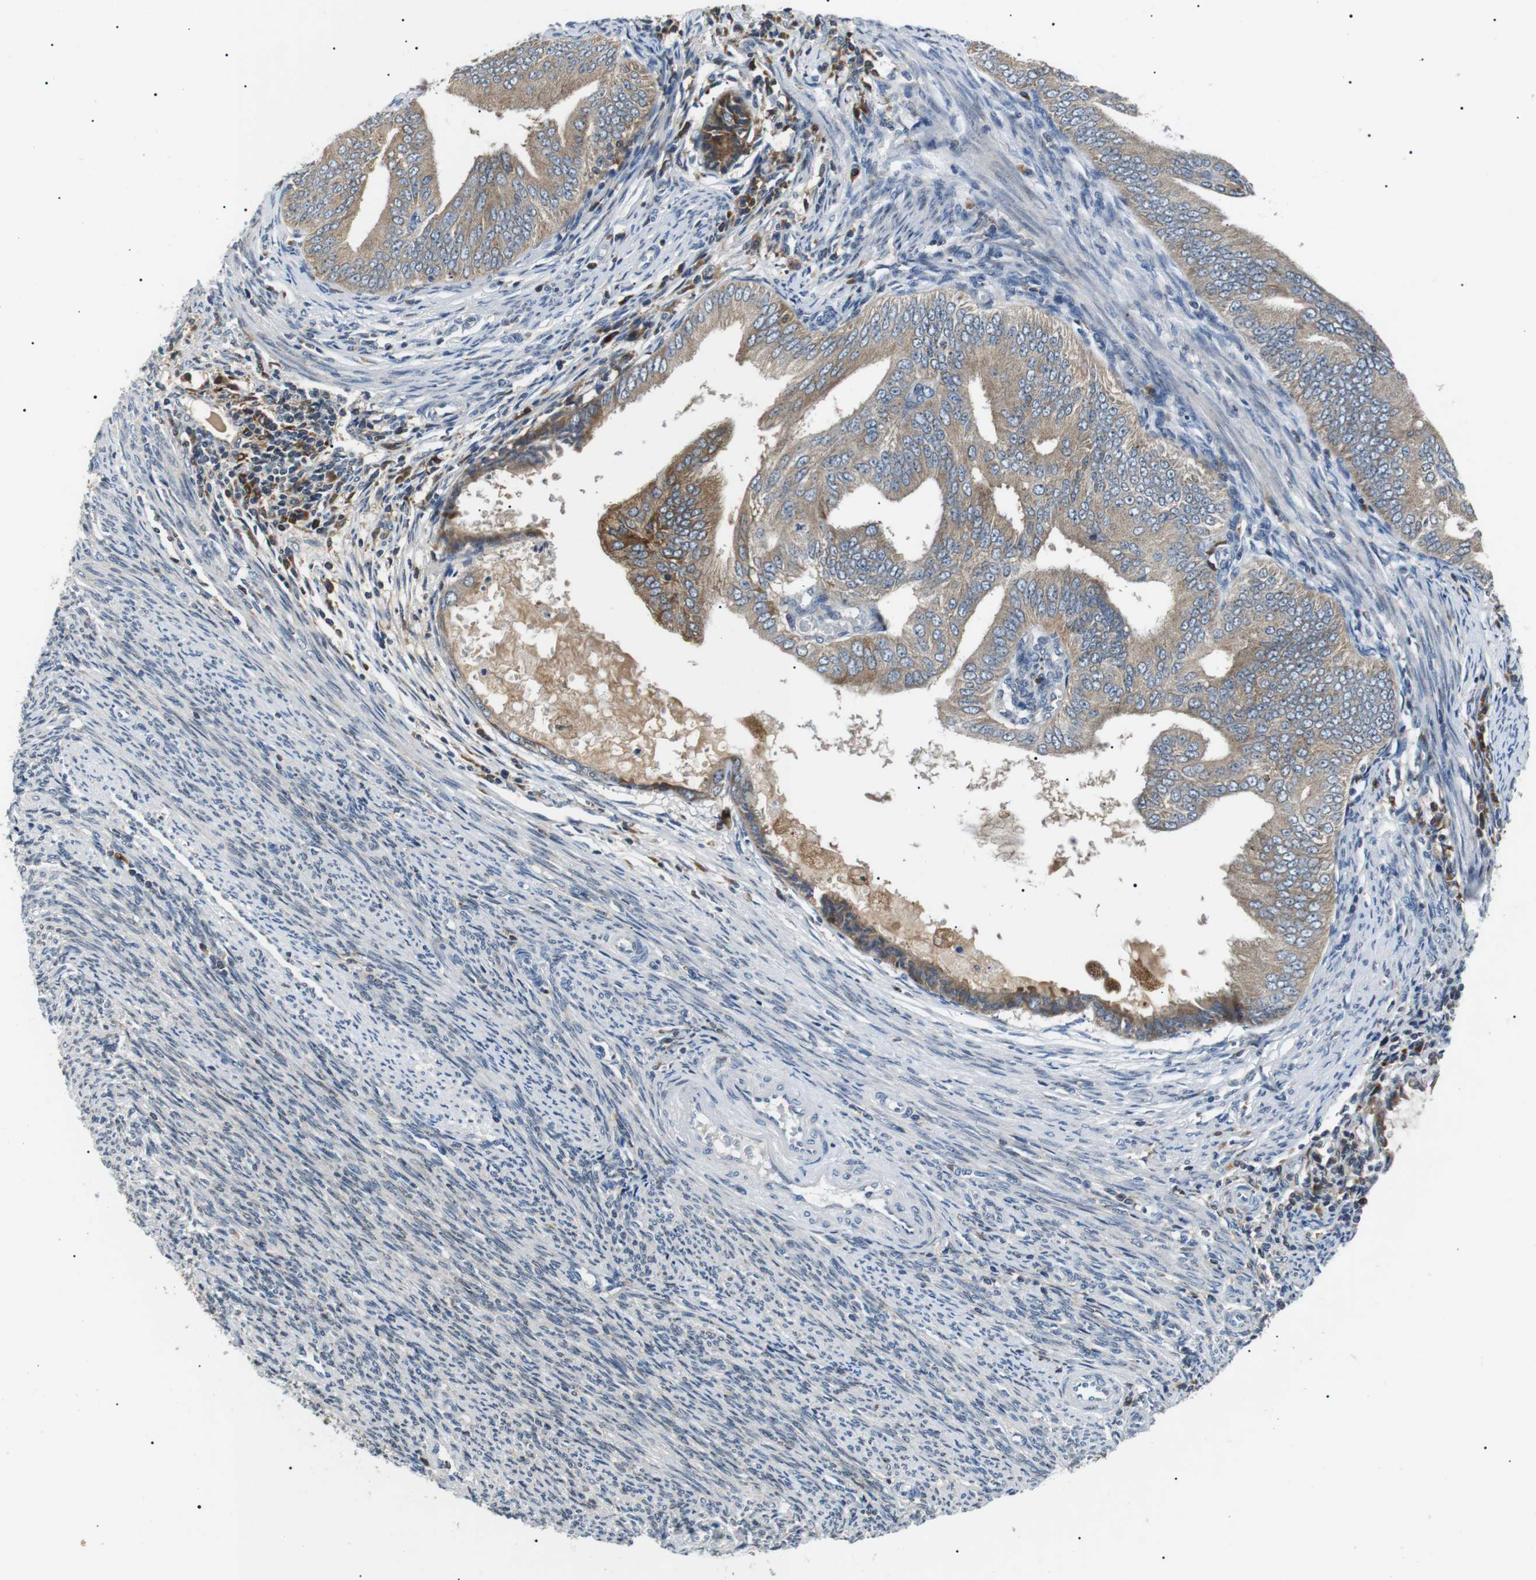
{"staining": {"intensity": "moderate", "quantity": ">75%", "location": "cytoplasmic/membranous"}, "tissue": "endometrial cancer", "cell_type": "Tumor cells", "image_type": "cancer", "snomed": [{"axis": "morphology", "description": "Adenocarcinoma, NOS"}, {"axis": "topography", "description": "Endometrium"}], "caption": "A brown stain highlights moderate cytoplasmic/membranous expression of a protein in human endometrial adenocarcinoma tumor cells.", "gene": "RAB9A", "patient": {"sex": "female", "age": 58}}